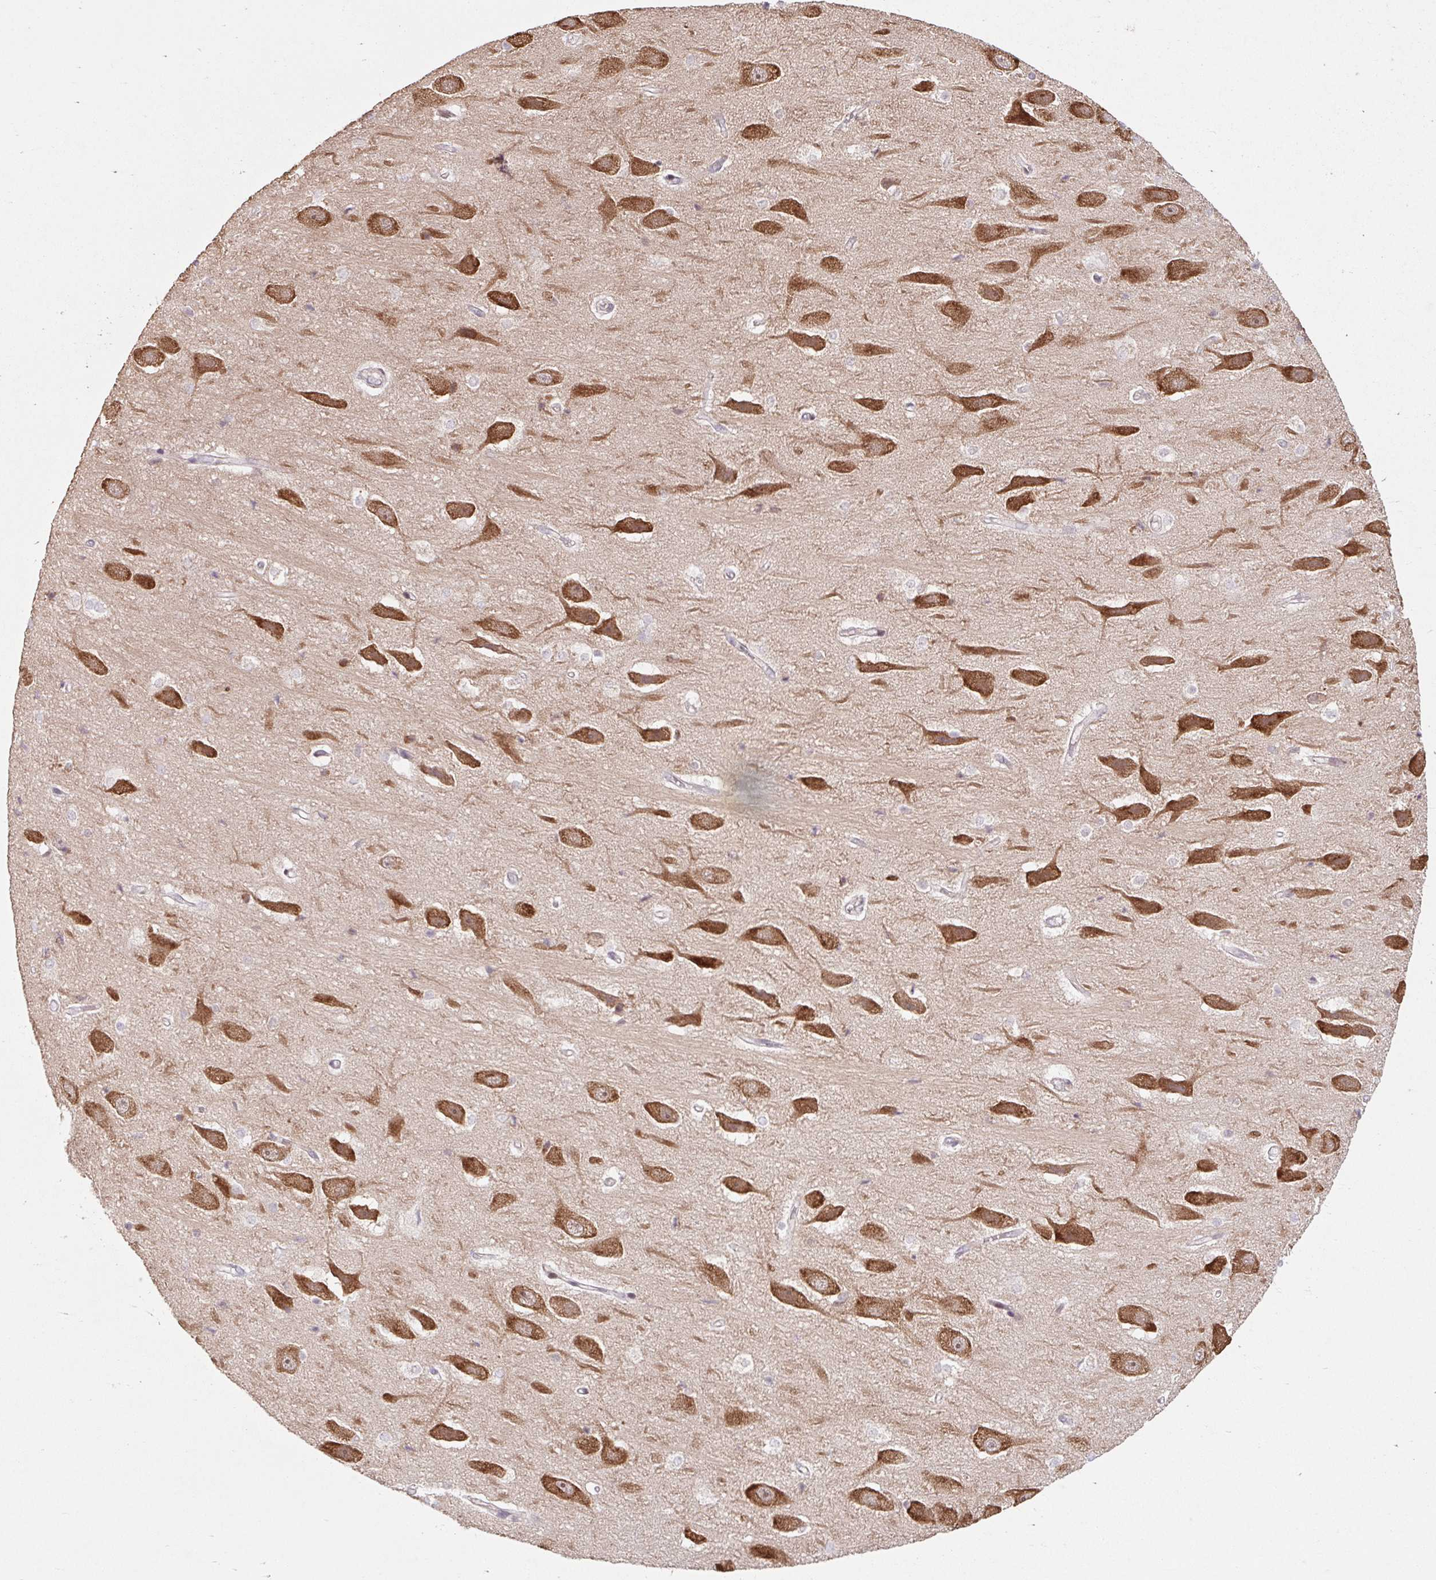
{"staining": {"intensity": "negative", "quantity": "none", "location": "none"}, "tissue": "hippocampus", "cell_type": "Glial cells", "image_type": "normal", "snomed": [{"axis": "morphology", "description": "Normal tissue, NOS"}, {"axis": "topography", "description": "Hippocampus"}], "caption": "Immunohistochemical staining of unremarkable human hippocampus displays no significant staining in glial cells.", "gene": "HFE", "patient": {"sex": "male", "age": 26}}